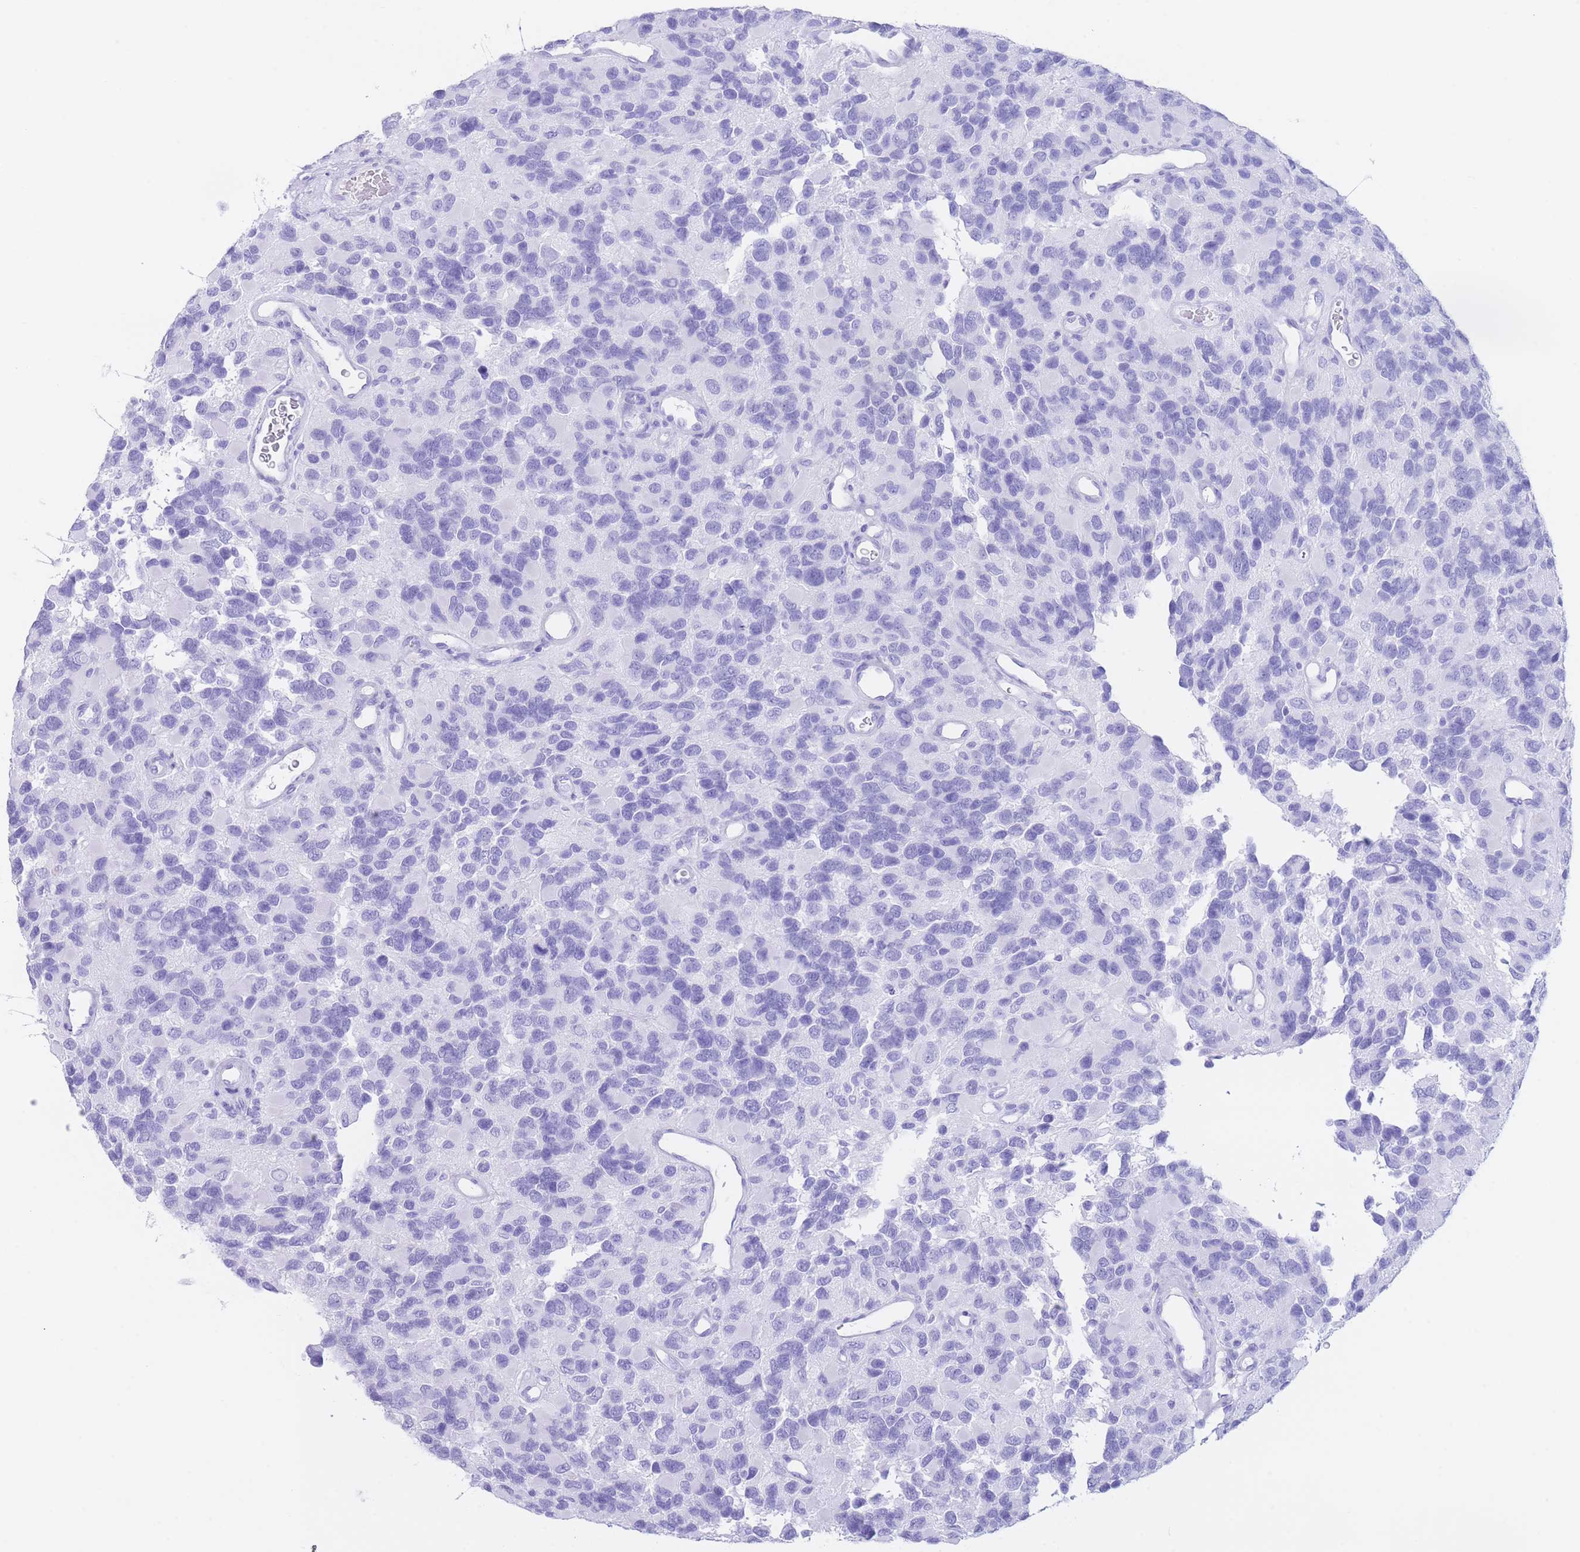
{"staining": {"intensity": "negative", "quantity": "none", "location": "none"}, "tissue": "glioma", "cell_type": "Tumor cells", "image_type": "cancer", "snomed": [{"axis": "morphology", "description": "Glioma, malignant, High grade"}, {"axis": "topography", "description": "Brain"}], "caption": "Photomicrograph shows no significant protein positivity in tumor cells of glioma.", "gene": "SLCO1B3", "patient": {"sex": "male", "age": 77}}